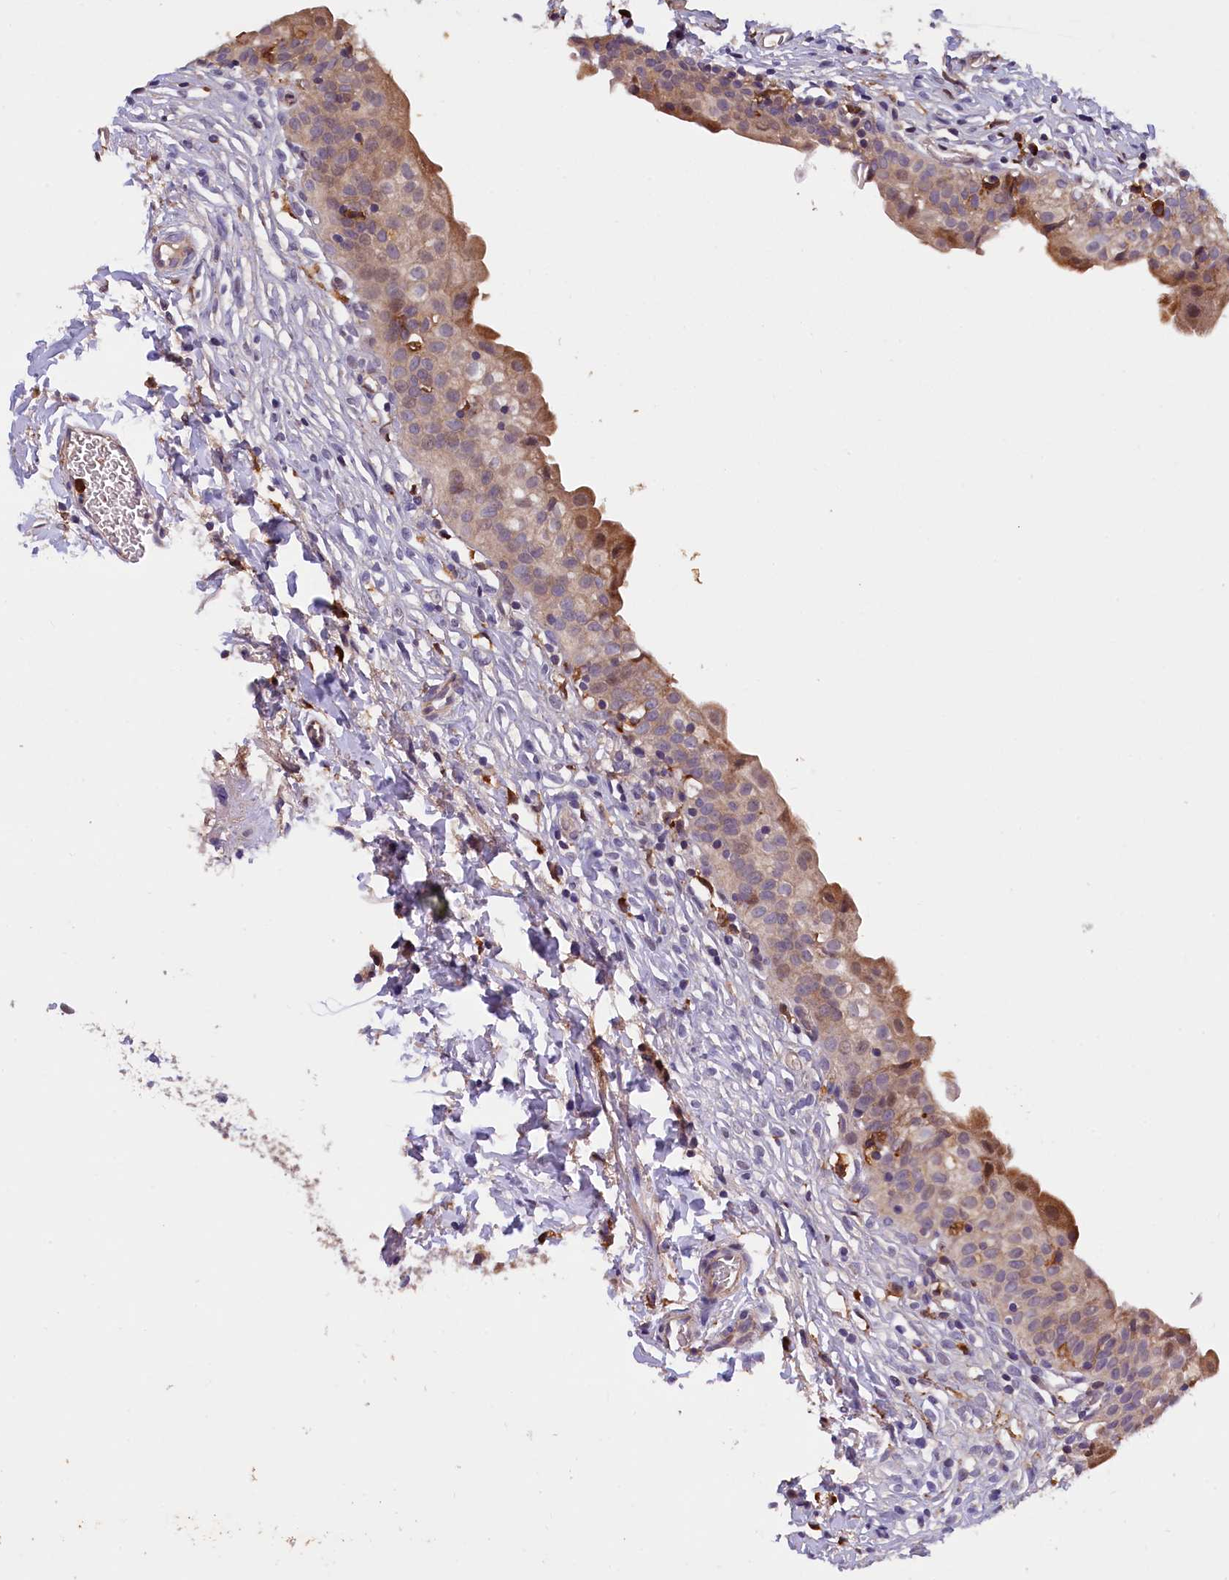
{"staining": {"intensity": "moderate", "quantity": "25%-75%", "location": "cytoplasmic/membranous"}, "tissue": "urinary bladder", "cell_type": "Urothelial cells", "image_type": "normal", "snomed": [{"axis": "morphology", "description": "Normal tissue, NOS"}, {"axis": "topography", "description": "Urinary bladder"}], "caption": "Immunohistochemical staining of benign human urinary bladder demonstrates moderate cytoplasmic/membranous protein staining in about 25%-75% of urothelial cells. (brown staining indicates protein expression, while blue staining denotes nuclei).", "gene": "NAIP", "patient": {"sex": "male", "age": 55}}